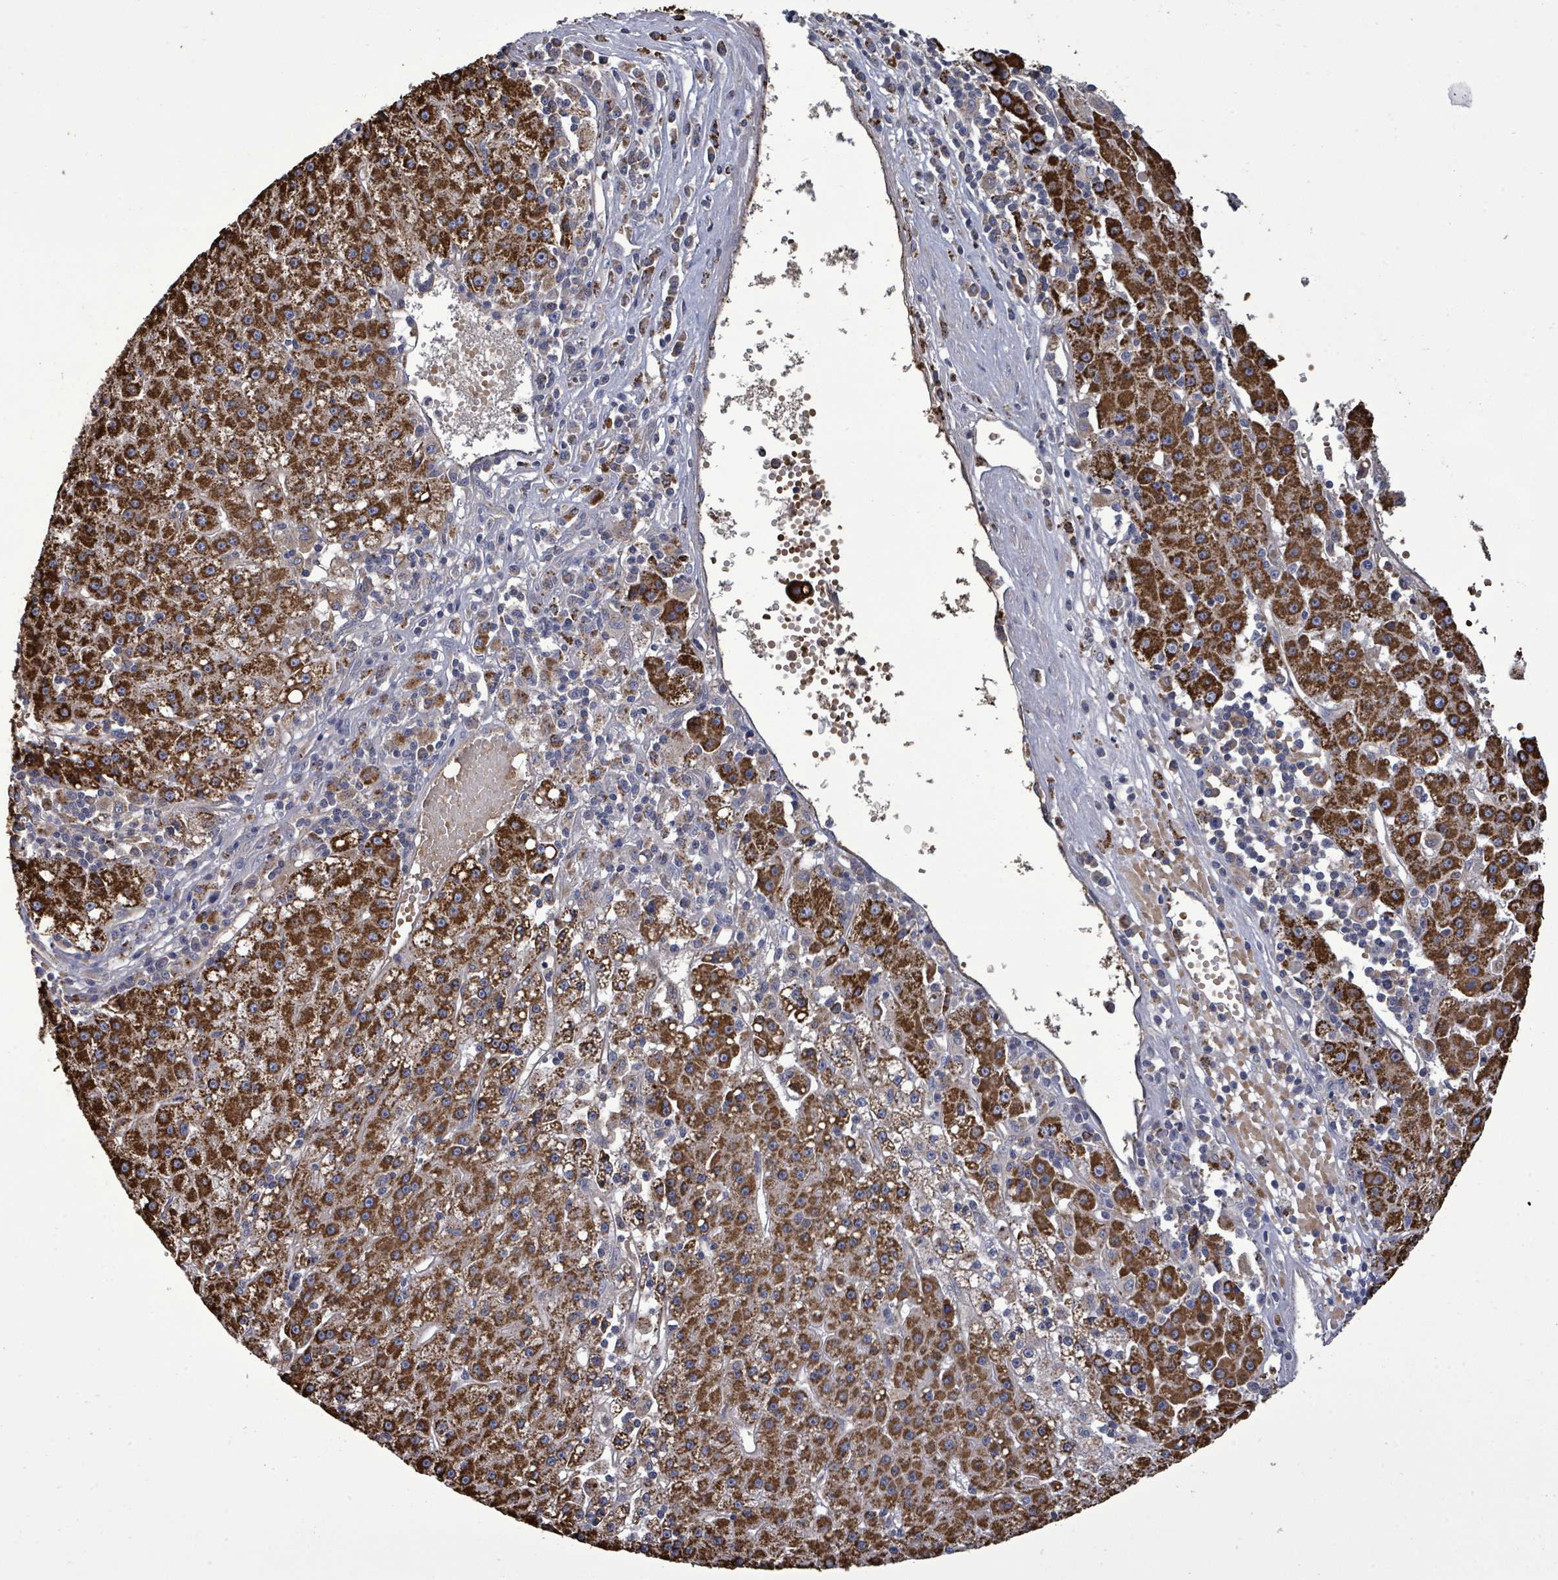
{"staining": {"intensity": "strong", "quantity": ">75%", "location": "cytoplasmic/membranous"}, "tissue": "liver cancer", "cell_type": "Tumor cells", "image_type": "cancer", "snomed": [{"axis": "morphology", "description": "Carcinoma, Hepatocellular, NOS"}, {"axis": "topography", "description": "Liver"}], "caption": "Immunohistochemical staining of liver cancer (hepatocellular carcinoma) shows high levels of strong cytoplasmic/membranous protein positivity in about >75% of tumor cells. Using DAB (3,3'-diaminobenzidine) (brown) and hematoxylin (blue) stains, captured at high magnification using brightfield microscopy.", "gene": "MTMR12", "patient": {"sex": "male", "age": 76}}